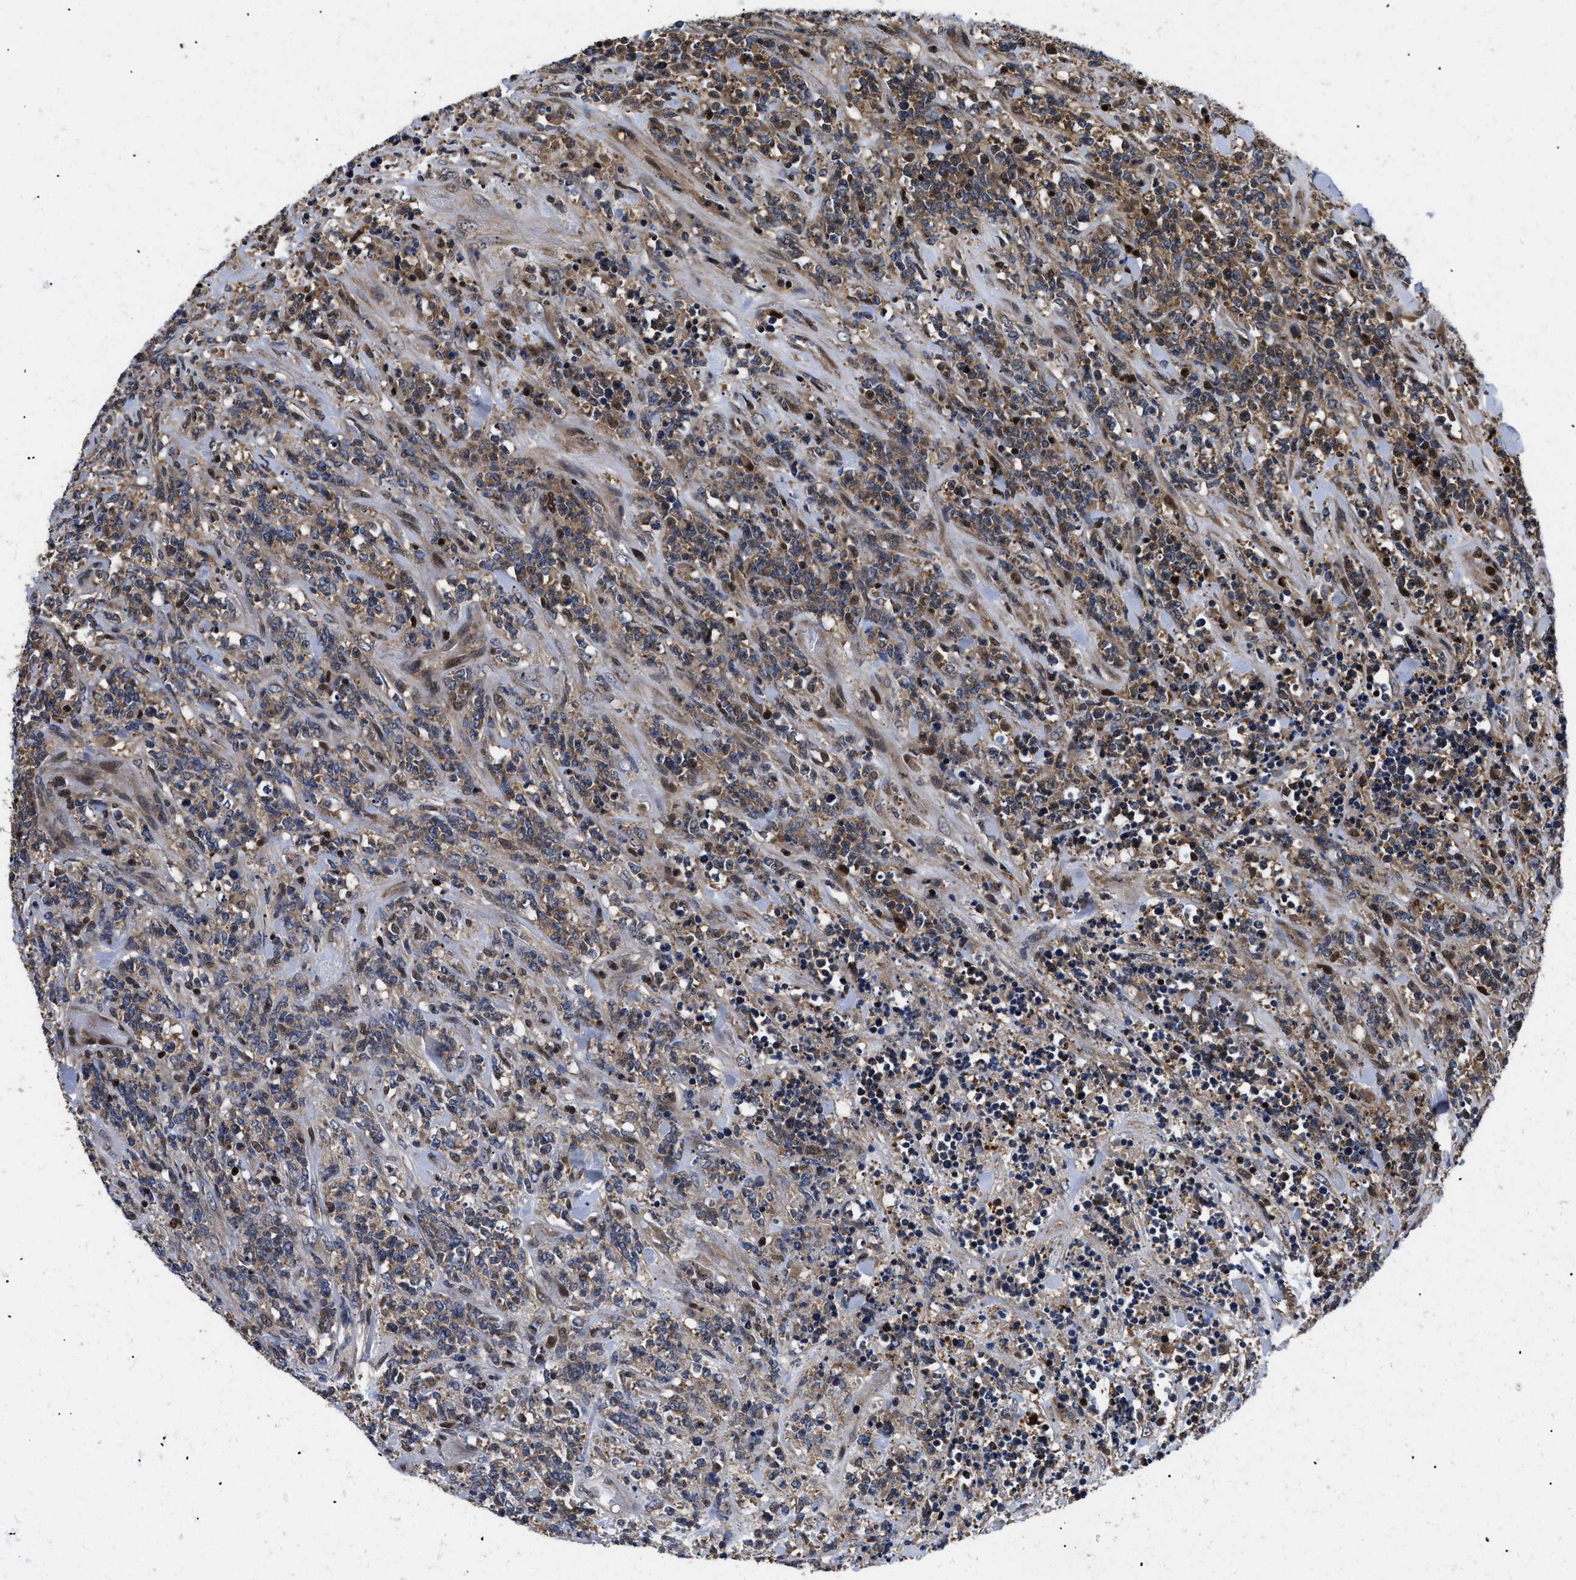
{"staining": {"intensity": "moderate", "quantity": ">75%", "location": "cytoplasmic/membranous"}, "tissue": "lymphoma", "cell_type": "Tumor cells", "image_type": "cancer", "snomed": [{"axis": "morphology", "description": "Malignant lymphoma, non-Hodgkin's type, High grade"}, {"axis": "topography", "description": "Soft tissue"}], "caption": "A brown stain highlights moderate cytoplasmic/membranous positivity of a protein in human lymphoma tumor cells.", "gene": "FAM200A", "patient": {"sex": "male", "age": 18}}